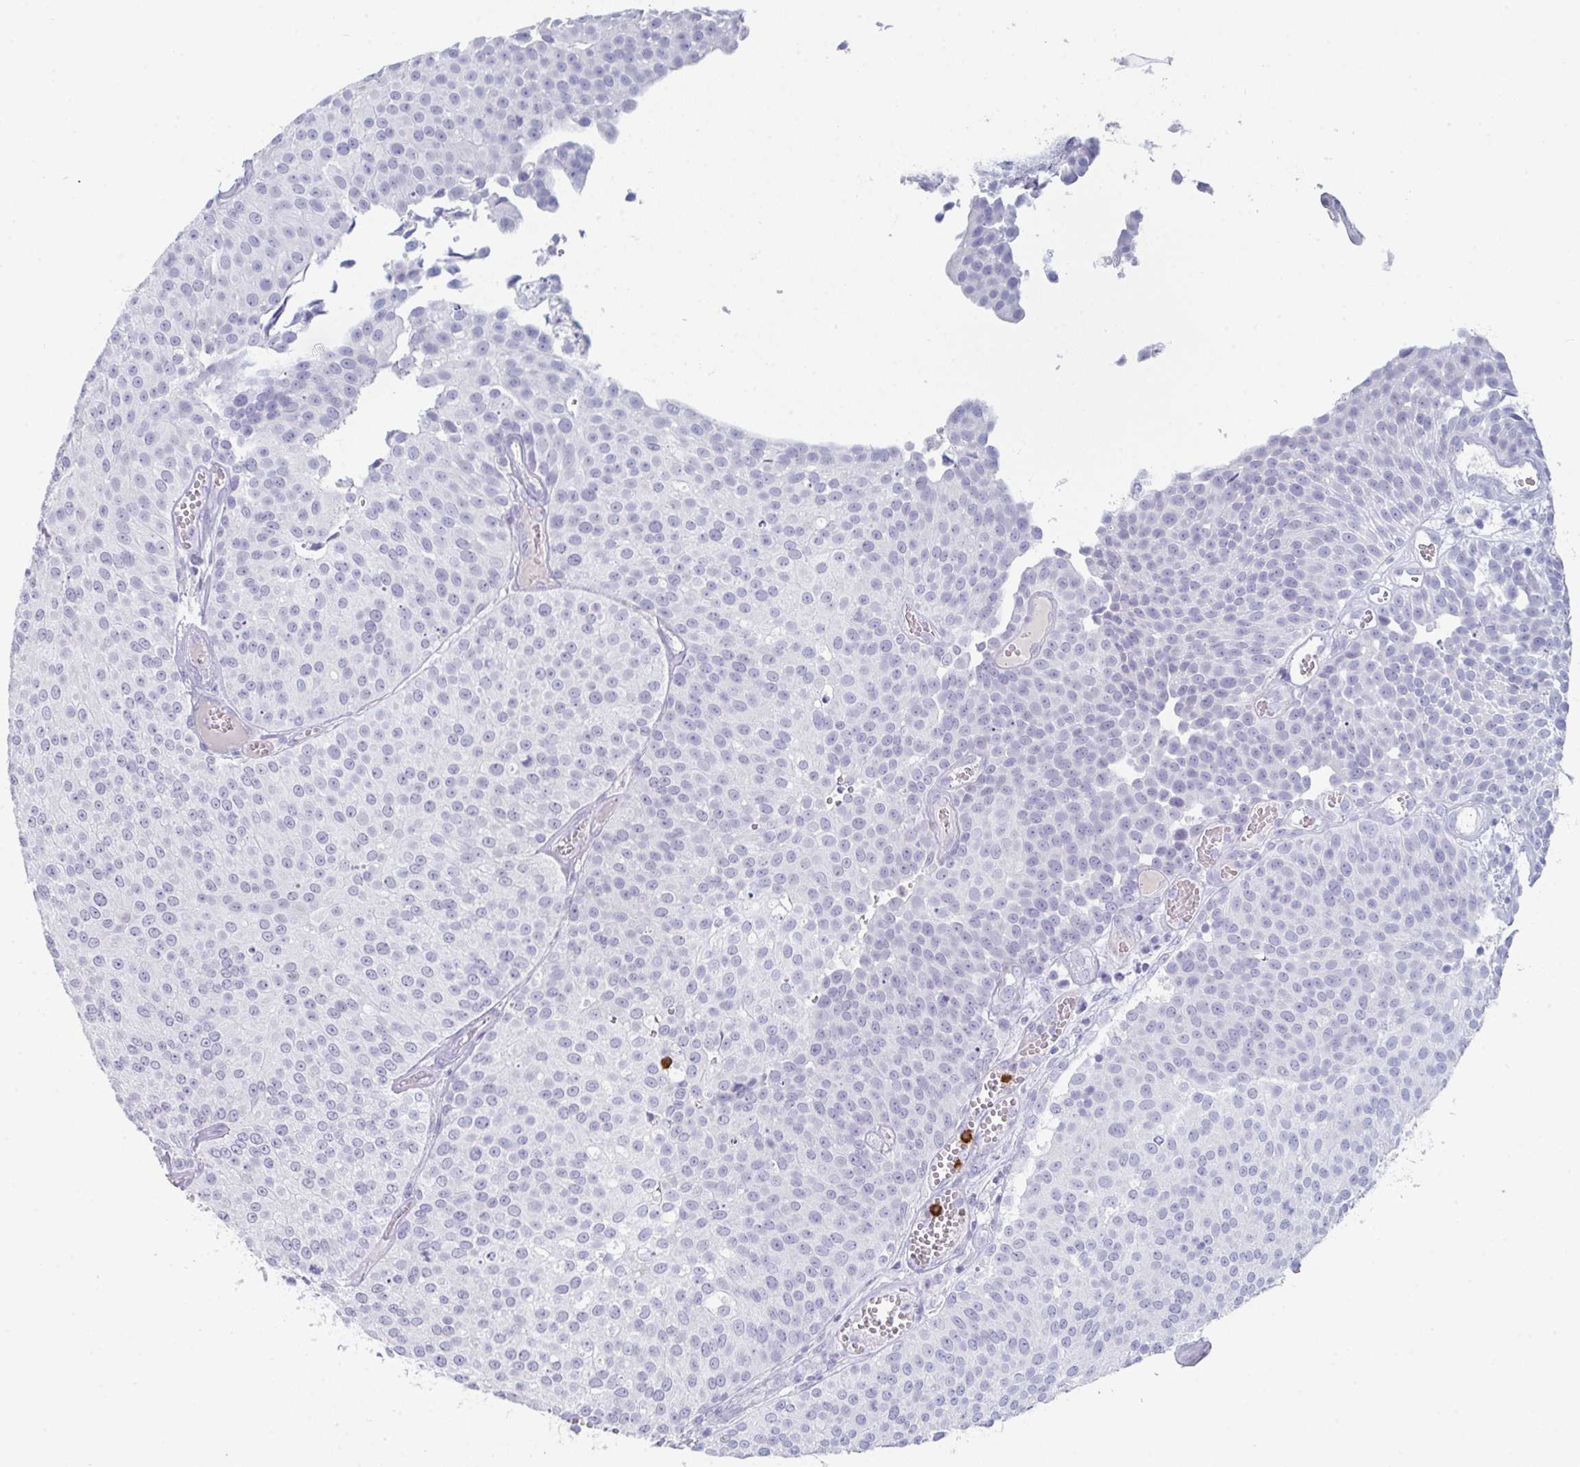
{"staining": {"intensity": "negative", "quantity": "none", "location": "none"}, "tissue": "urothelial cancer", "cell_type": "Tumor cells", "image_type": "cancer", "snomed": [{"axis": "morphology", "description": "Urothelial carcinoma, Low grade"}, {"axis": "topography", "description": "Urinary bladder"}], "caption": "Human urothelial carcinoma (low-grade) stained for a protein using immunohistochemistry (IHC) shows no expression in tumor cells.", "gene": "RUBCN", "patient": {"sex": "female", "age": 79}}